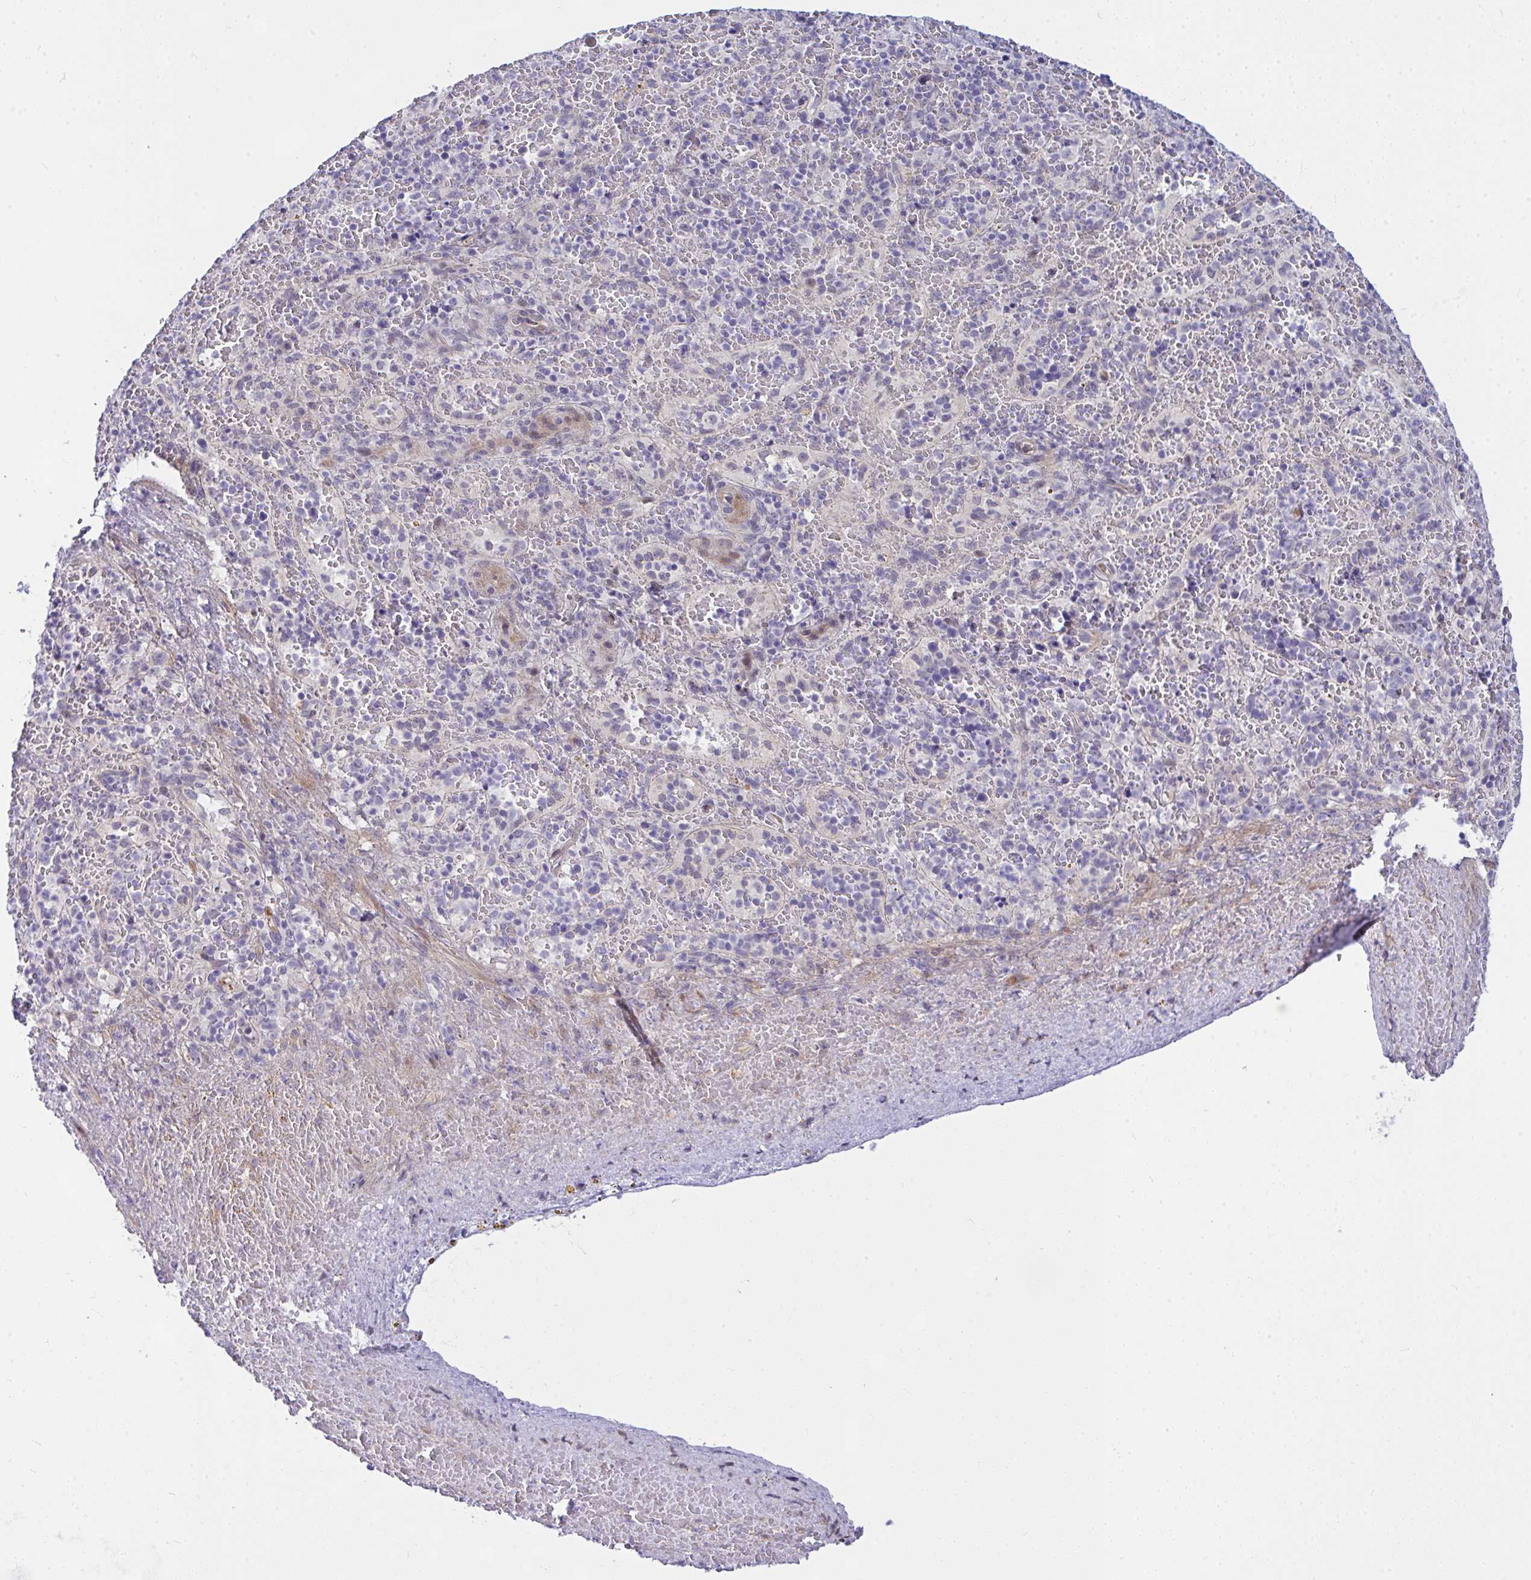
{"staining": {"intensity": "negative", "quantity": "none", "location": "none"}, "tissue": "spleen", "cell_type": "Cells in red pulp", "image_type": "normal", "snomed": [{"axis": "morphology", "description": "Normal tissue, NOS"}, {"axis": "topography", "description": "Spleen"}], "caption": "Immunohistochemistry (IHC) histopathology image of benign spleen: human spleen stained with DAB displays no significant protein expression in cells in red pulp.", "gene": "NFXL1", "patient": {"sex": "female", "age": 50}}